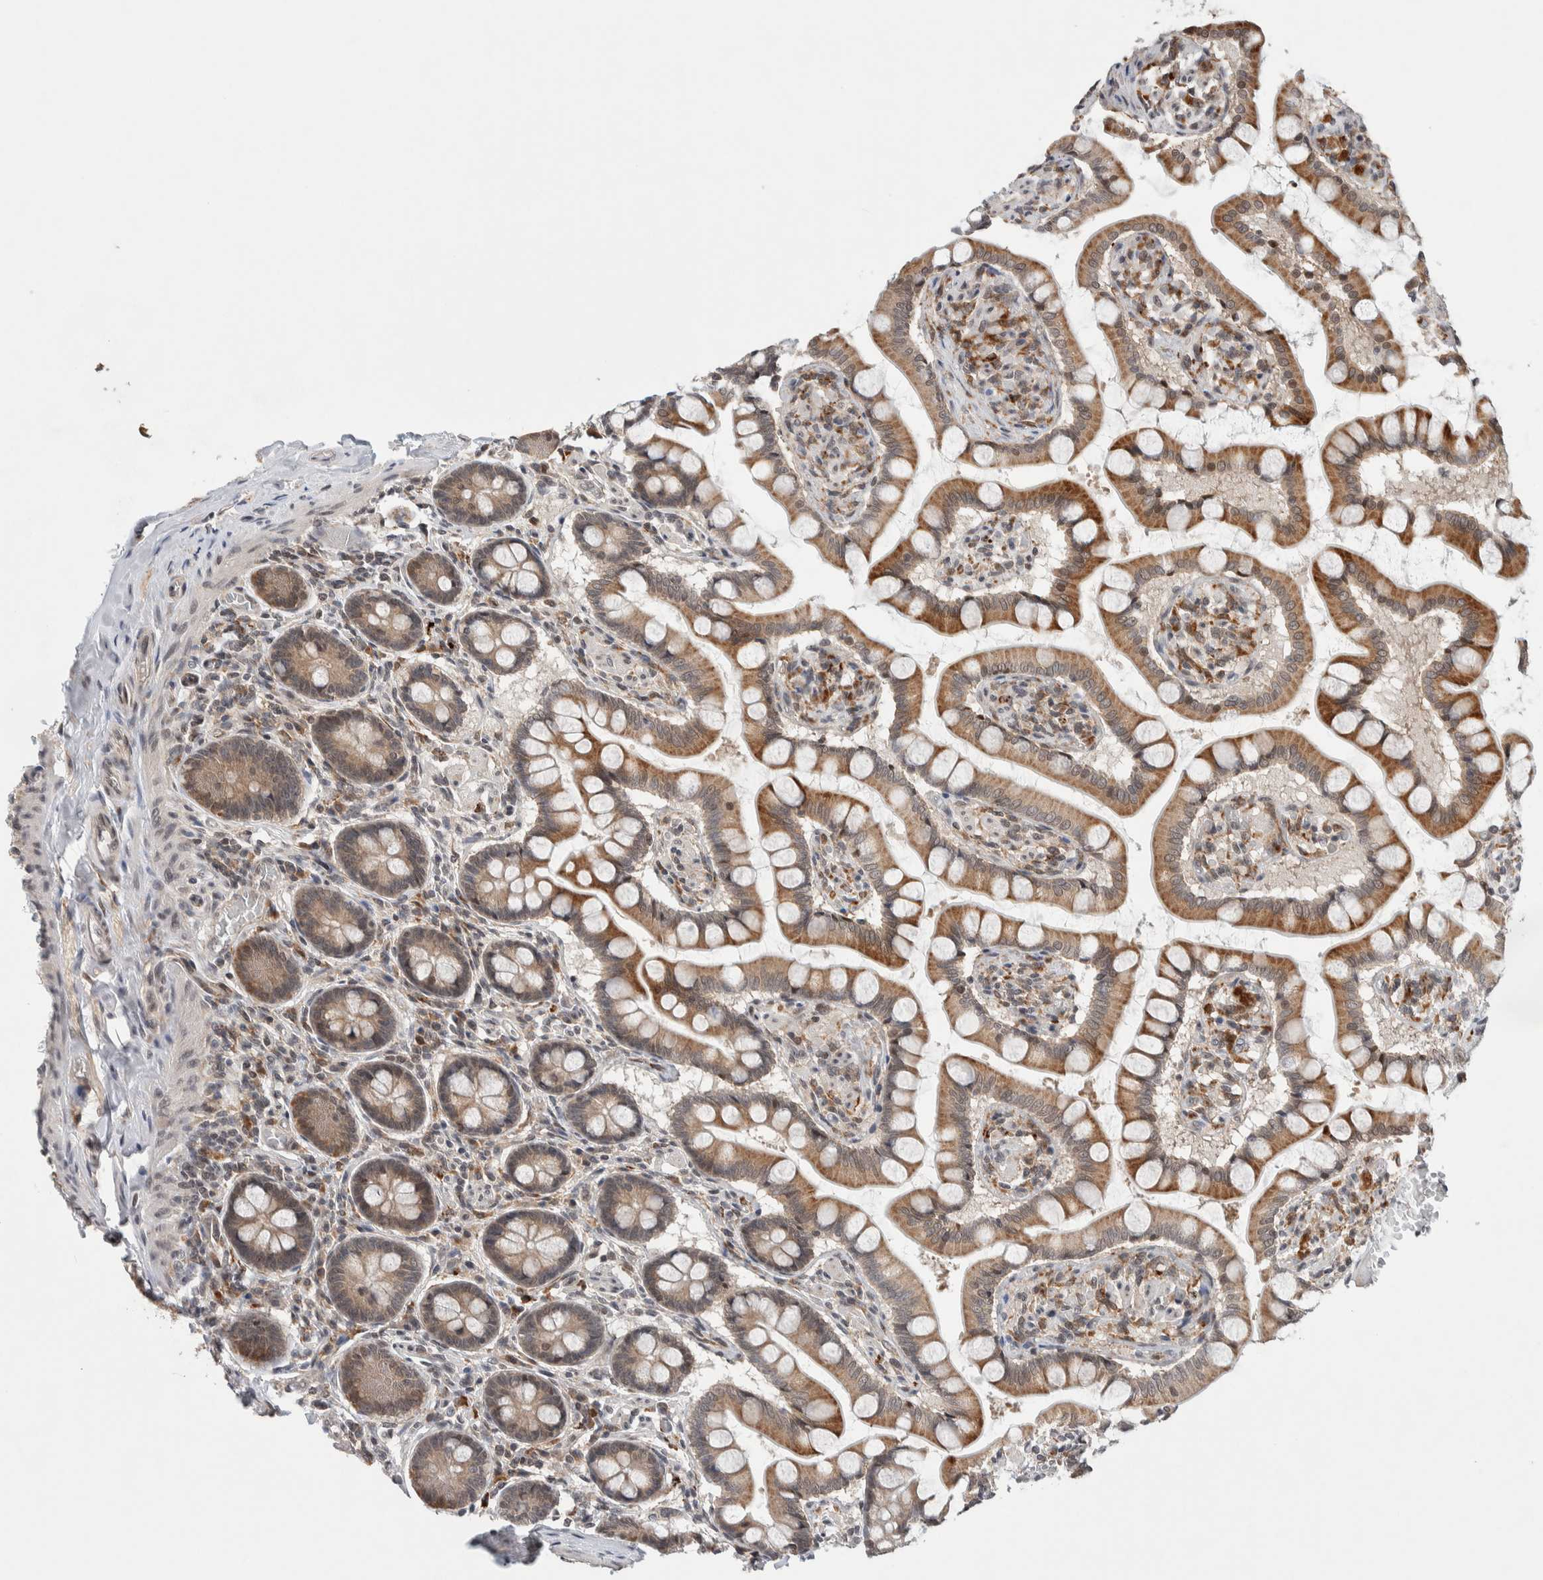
{"staining": {"intensity": "moderate", "quantity": ">75%", "location": "cytoplasmic/membranous"}, "tissue": "small intestine", "cell_type": "Glandular cells", "image_type": "normal", "snomed": [{"axis": "morphology", "description": "Normal tissue, NOS"}, {"axis": "topography", "description": "Small intestine"}], "caption": "A photomicrograph of human small intestine stained for a protein shows moderate cytoplasmic/membranous brown staining in glandular cells. The staining was performed using DAB, with brown indicating positive protein expression. Nuclei are stained blue with hematoxylin.", "gene": "KCNK1", "patient": {"sex": "male", "age": 41}}